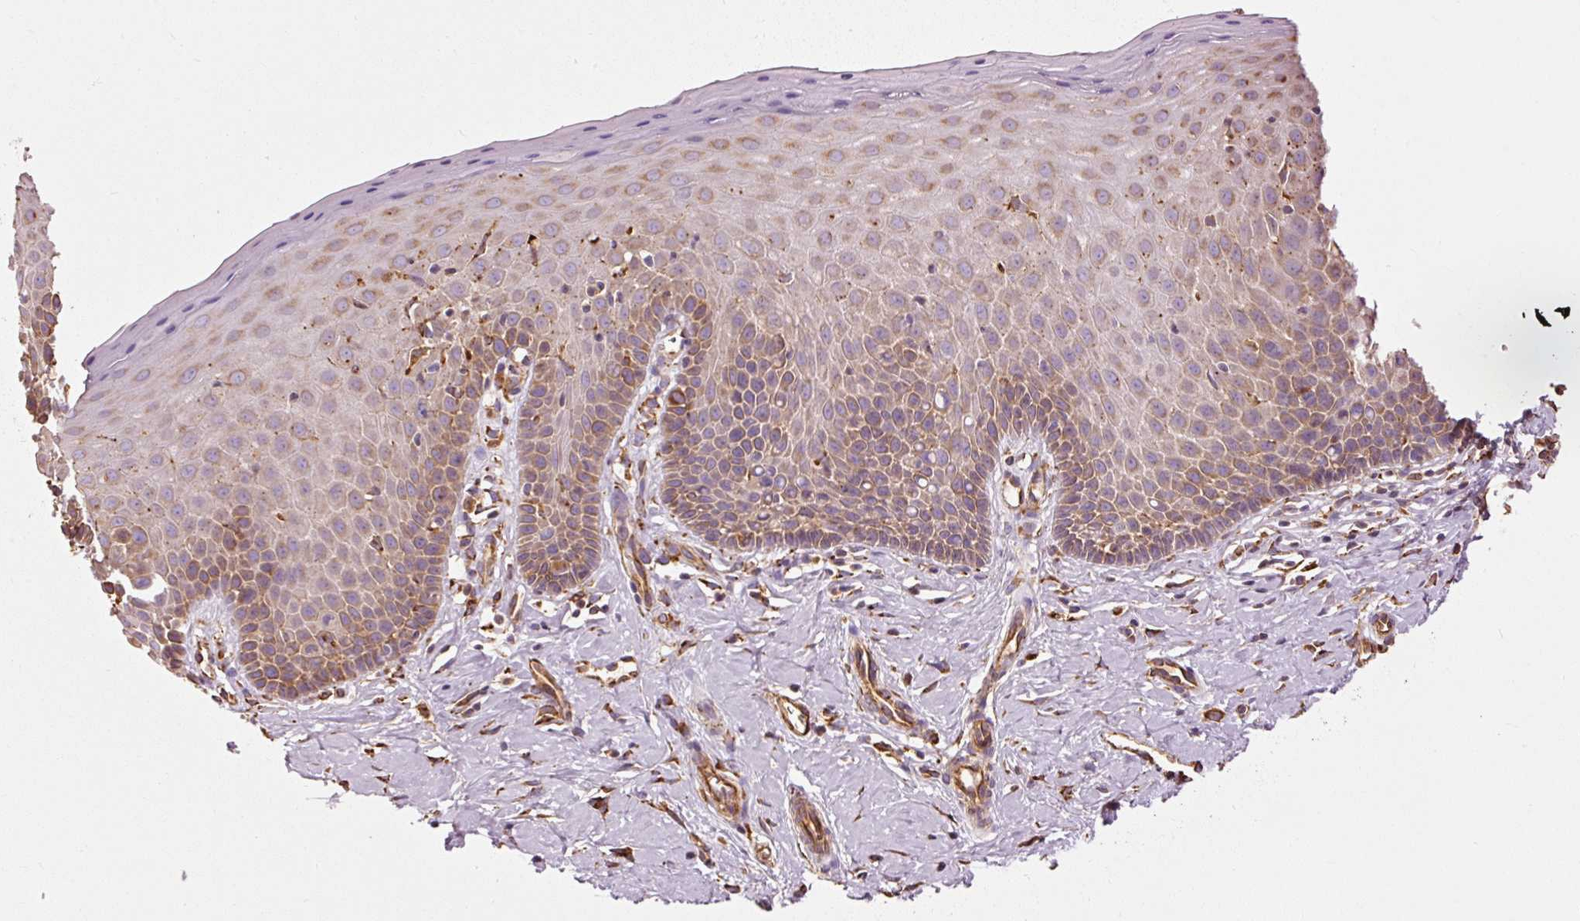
{"staining": {"intensity": "strong", "quantity": ">75%", "location": "cytoplasmic/membranous"}, "tissue": "cervix", "cell_type": "Glandular cells", "image_type": "normal", "snomed": [{"axis": "morphology", "description": "Normal tissue, NOS"}, {"axis": "topography", "description": "Cervix"}], "caption": "Immunohistochemical staining of unremarkable human cervix exhibits >75% levels of strong cytoplasmic/membranous protein positivity in about >75% of glandular cells. The protein of interest is shown in brown color, while the nuclei are stained blue.", "gene": "ENSG00000256500", "patient": {"sex": "female", "age": 36}}